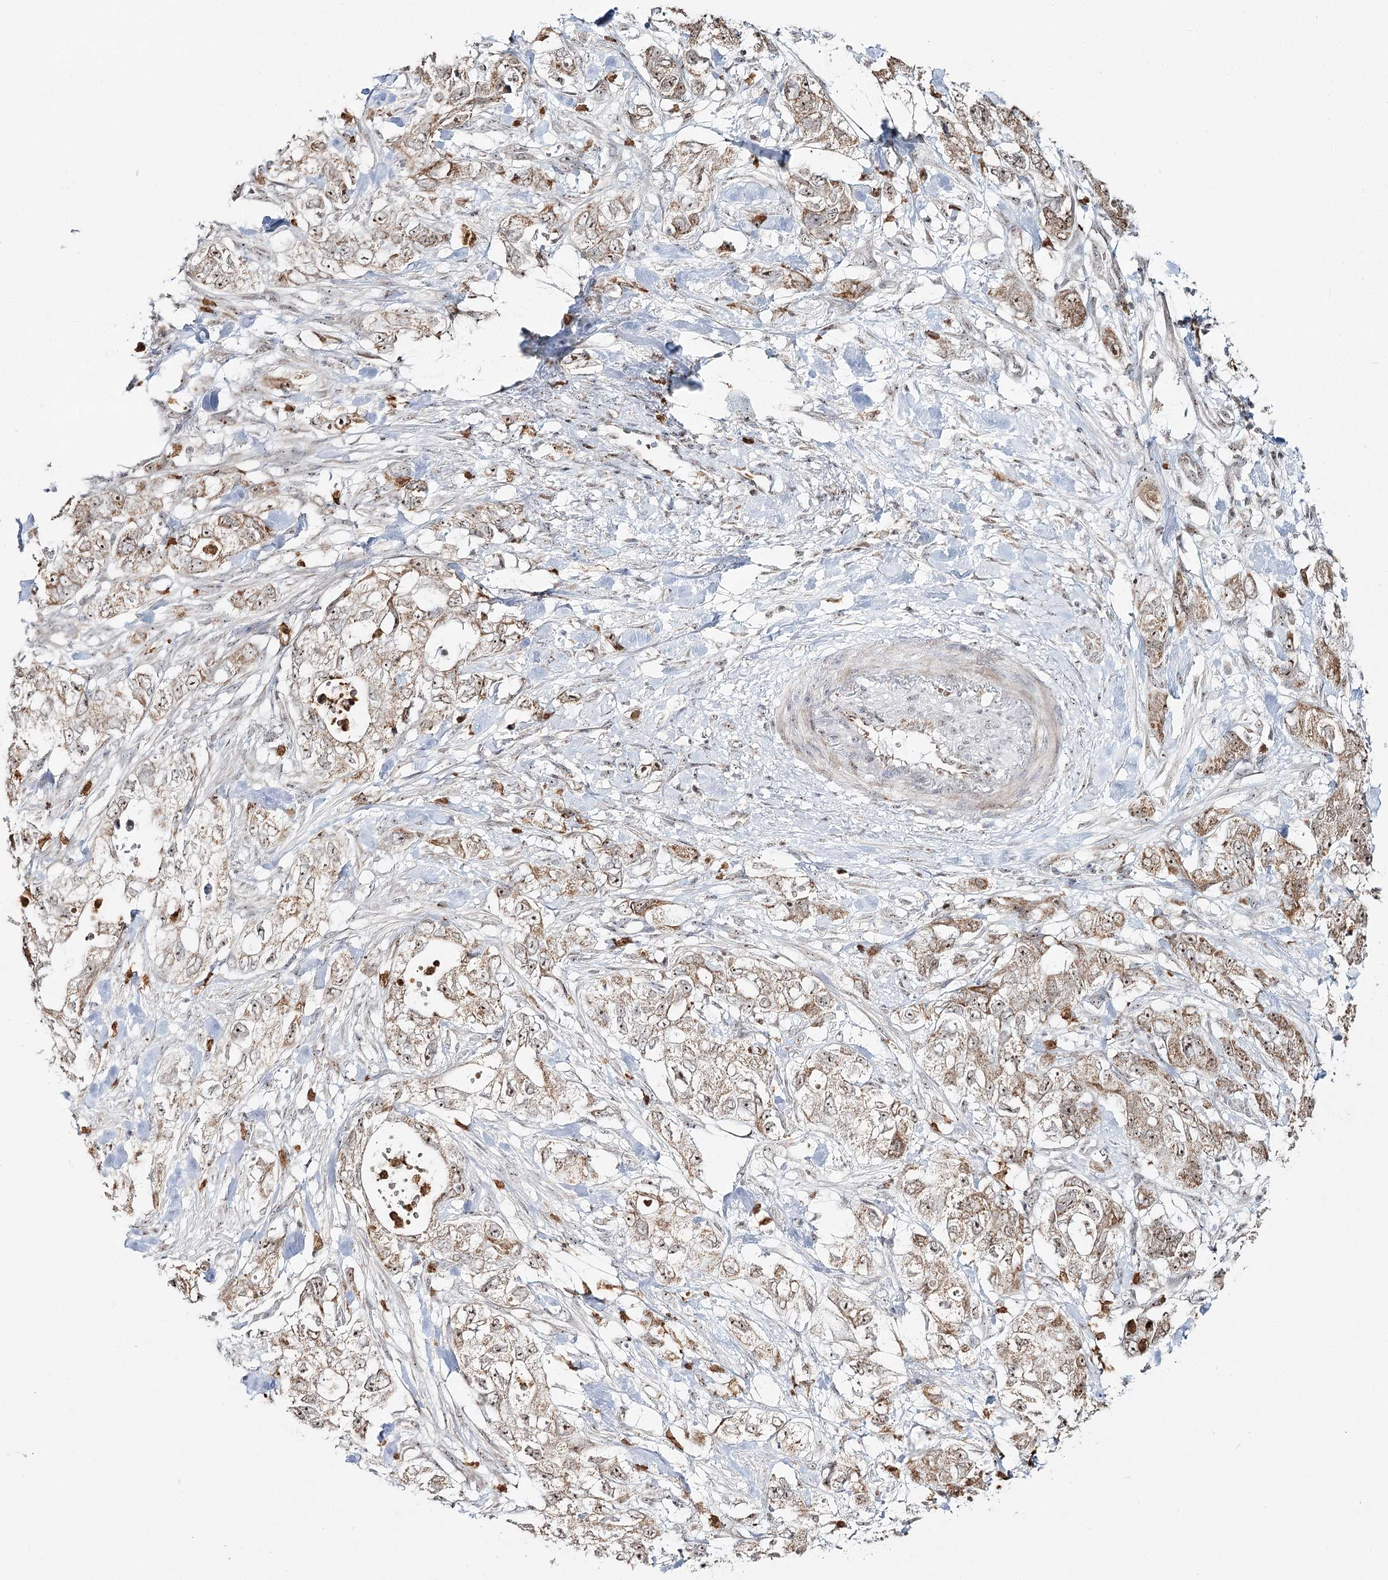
{"staining": {"intensity": "weak", "quantity": ">75%", "location": "cytoplasmic/membranous,nuclear"}, "tissue": "pancreatic cancer", "cell_type": "Tumor cells", "image_type": "cancer", "snomed": [{"axis": "morphology", "description": "Adenocarcinoma, NOS"}, {"axis": "topography", "description": "Pancreas"}], "caption": "A brown stain shows weak cytoplasmic/membranous and nuclear positivity of a protein in human pancreatic cancer (adenocarcinoma) tumor cells.", "gene": "ATAD1", "patient": {"sex": "female", "age": 73}}